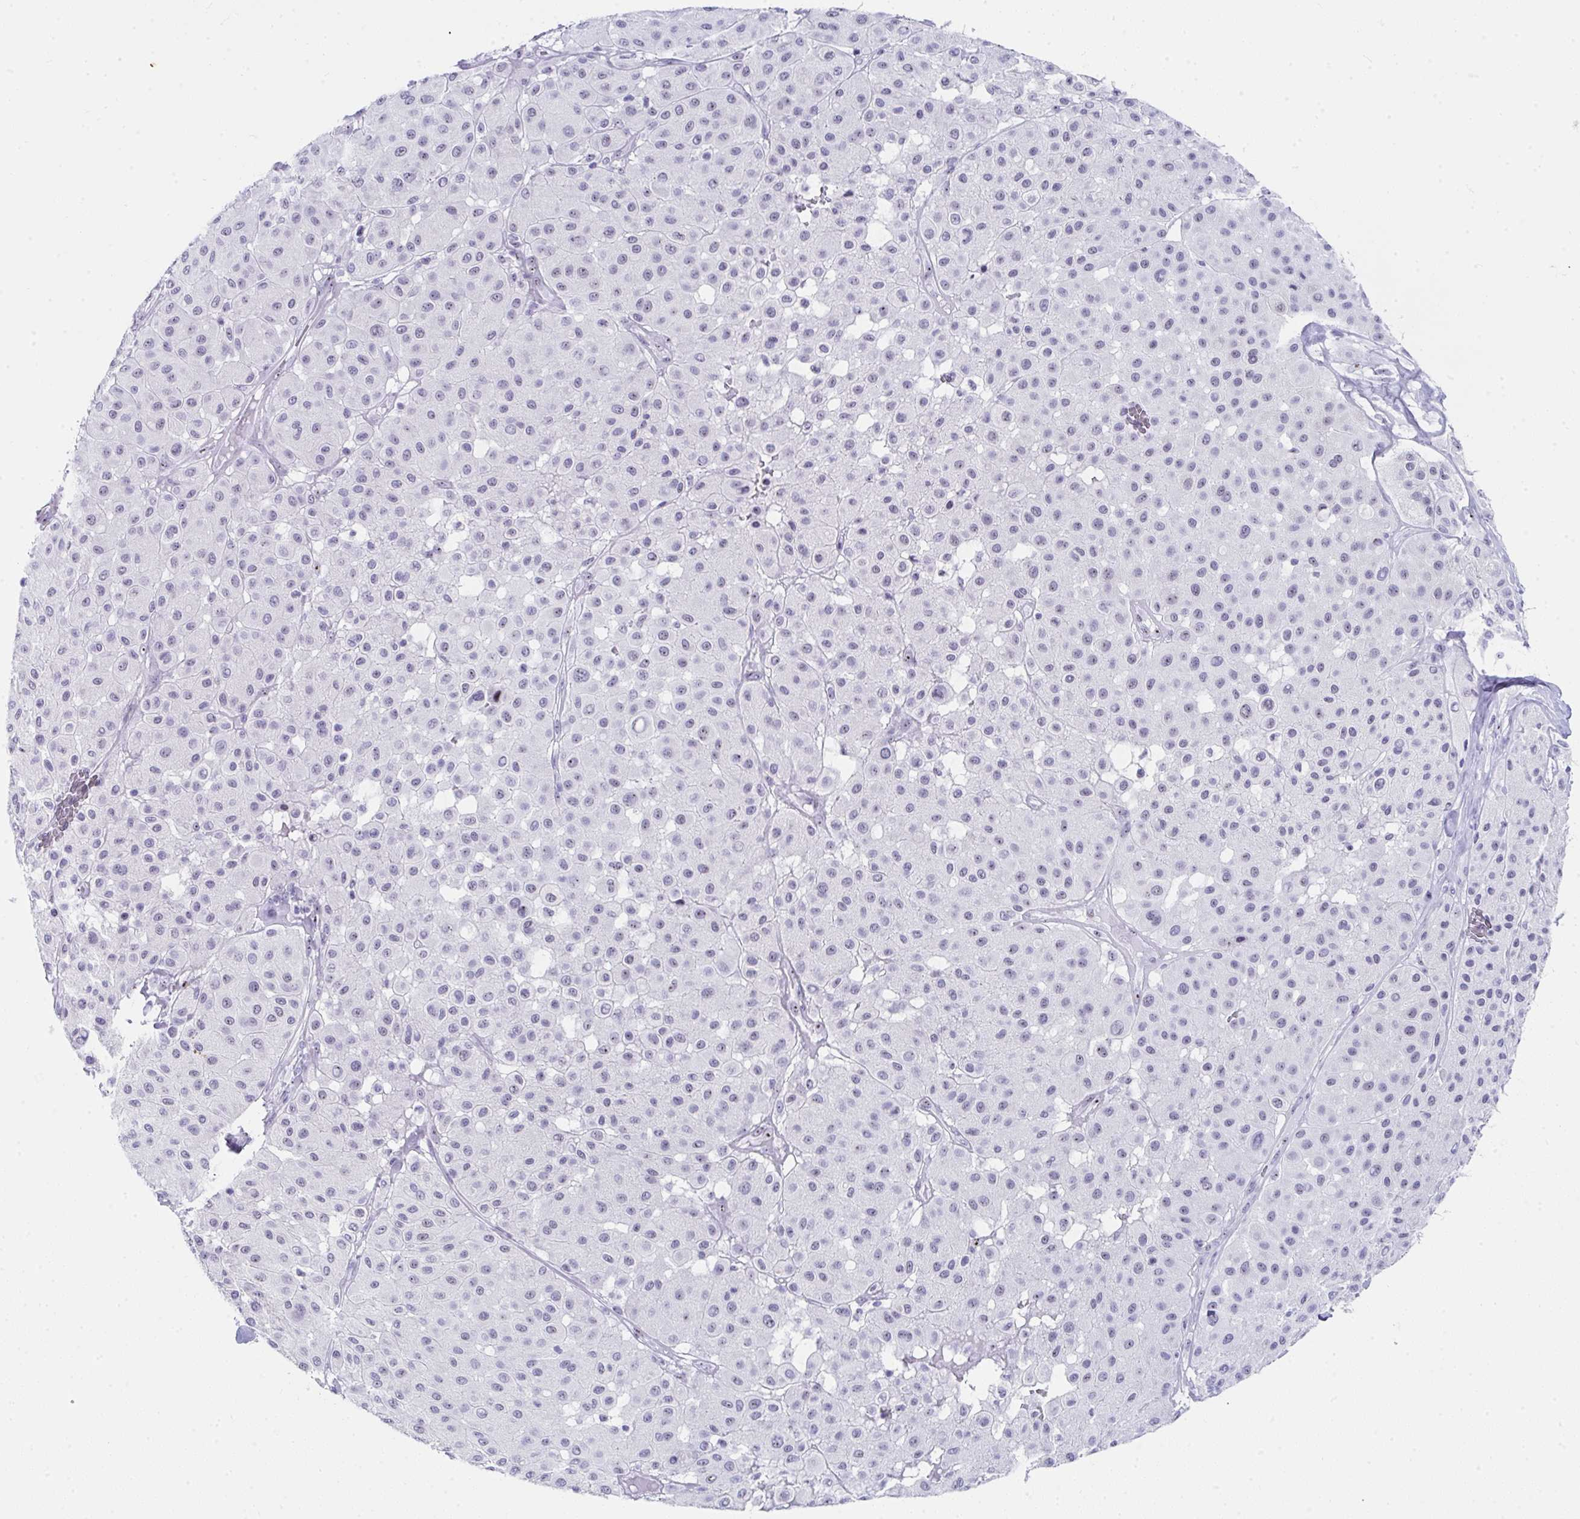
{"staining": {"intensity": "negative", "quantity": "none", "location": "none"}, "tissue": "melanoma", "cell_type": "Tumor cells", "image_type": "cancer", "snomed": [{"axis": "morphology", "description": "Malignant melanoma, Metastatic site"}, {"axis": "topography", "description": "Smooth muscle"}], "caption": "Immunohistochemistry (IHC) image of human malignant melanoma (metastatic site) stained for a protein (brown), which reveals no staining in tumor cells. (Immunohistochemistry, brightfield microscopy, high magnification).", "gene": "NOP10", "patient": {"sex": "male", "age": 41}}